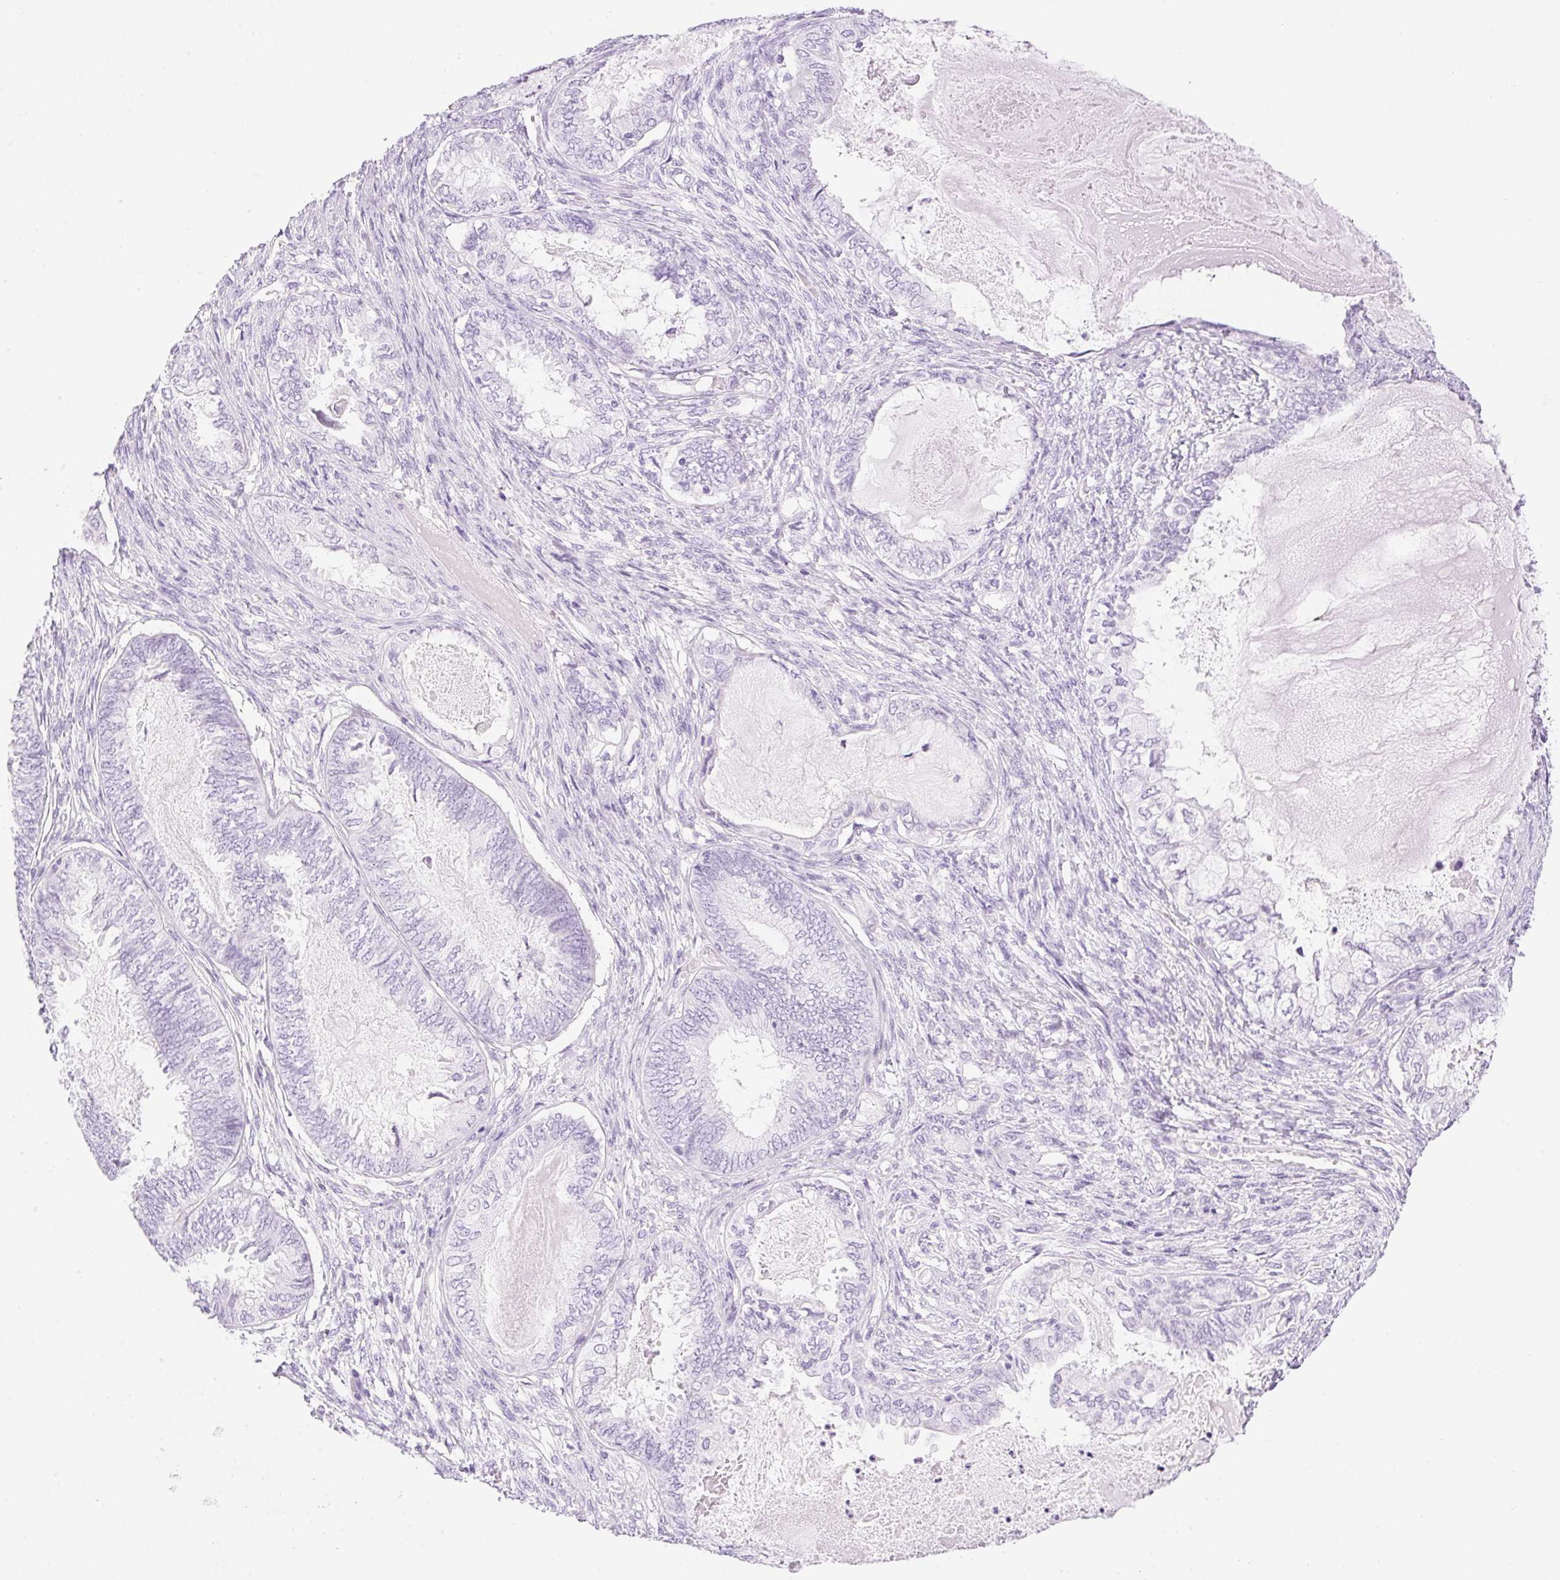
{"staining": {"intensity": "negative", "quantity": "none", "location": "none"}, "tissue": "ovarian cancer", "cell_type": "Tumor cells", "image_type": "cancer", "snomed": [{"axis": "morphology", "description": "Carcinoma, endometroid"}, {"axis": "topography", "description": "Ovary"}], "caption": "Endometroid carcinoma (ovarian) stained for a protein using immunohistochemistry displays no staining tumor cells.", "gene": "SPRR4", "patient": {"sex": "female", "age": 70}}